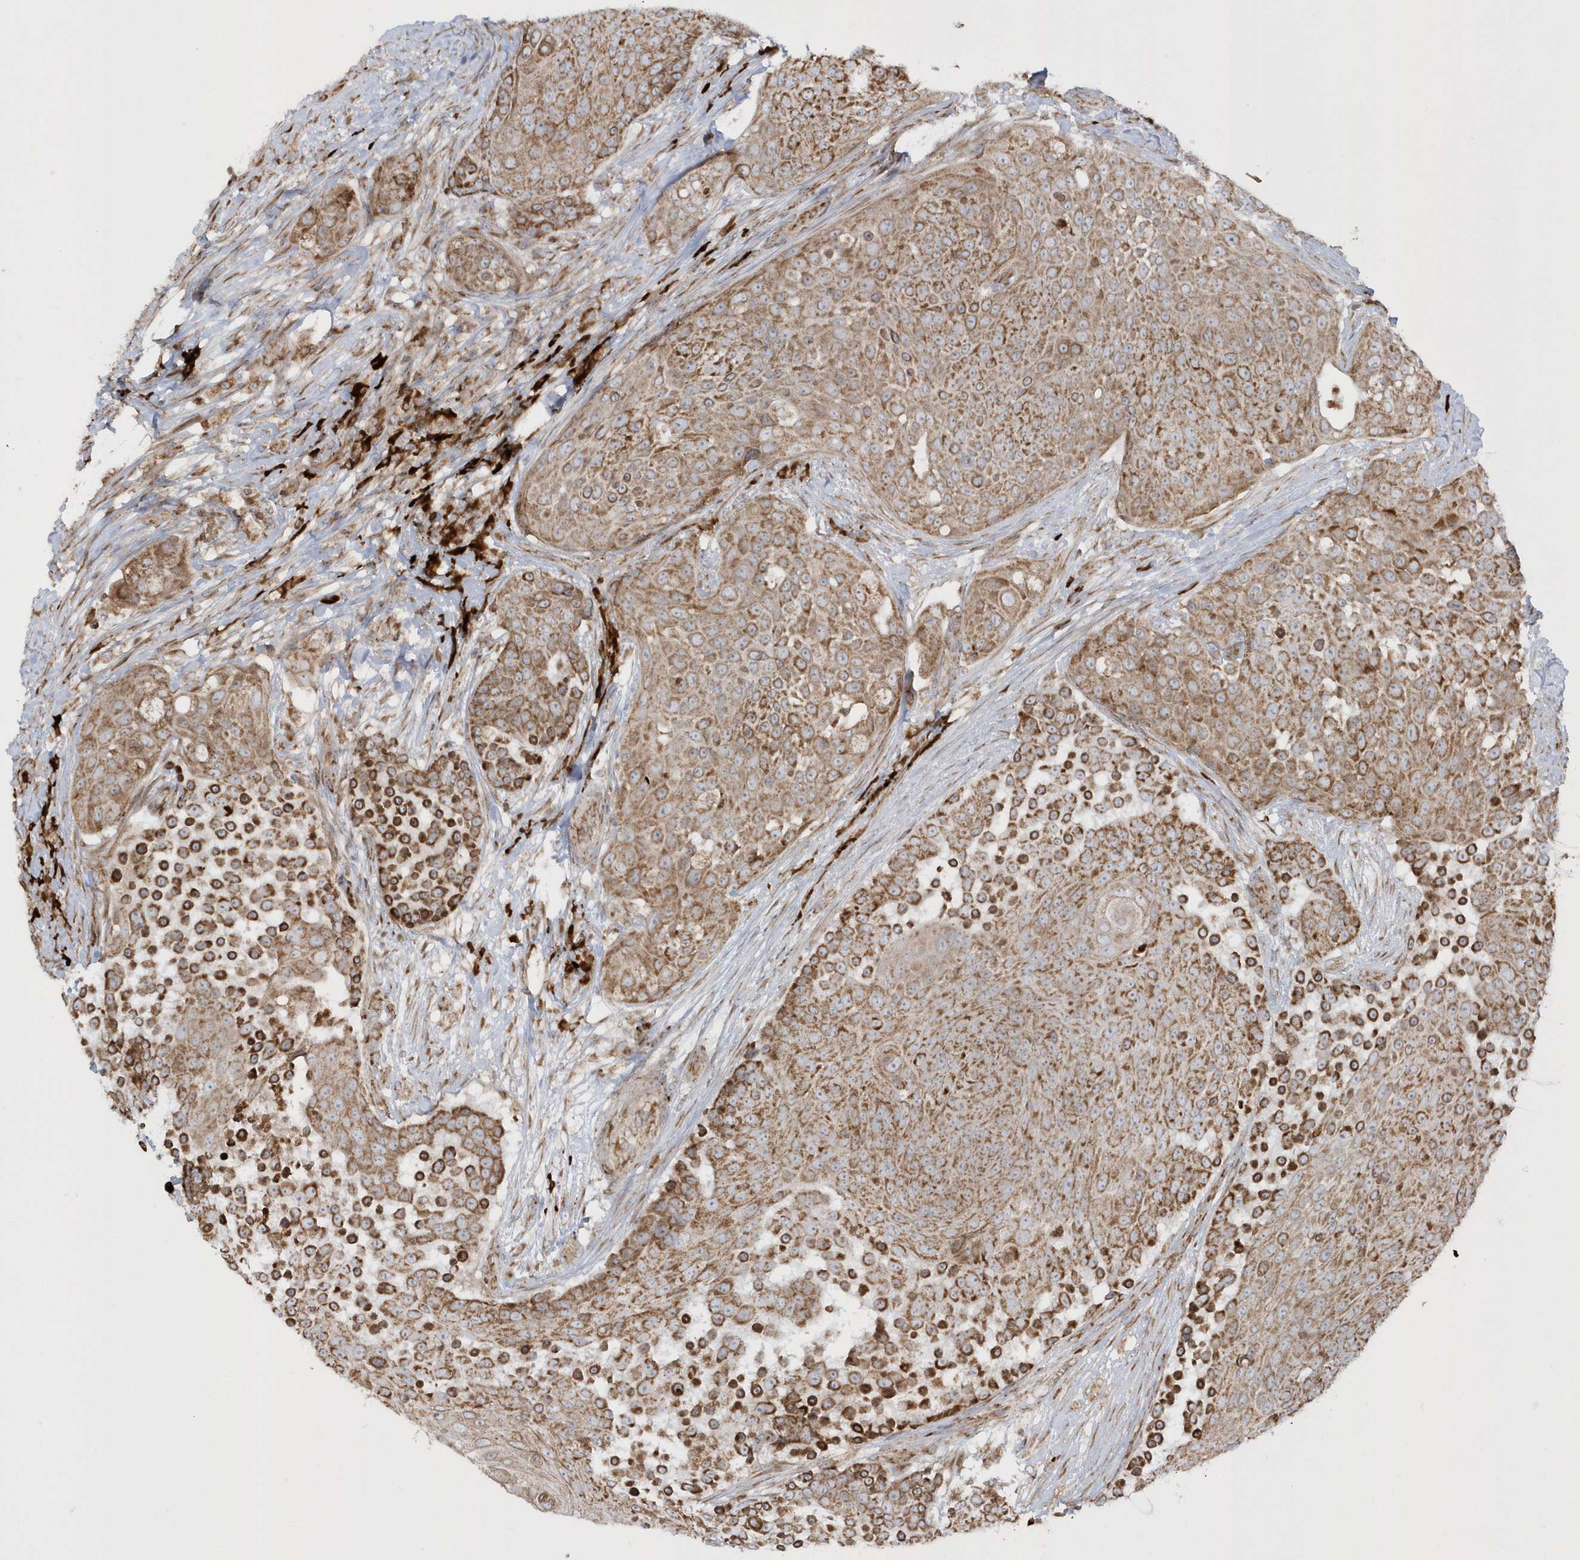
{"staining": {"intensity": "moderate", "quantity": ">75%", "location": "cytoplasmic/membranous"}, "tissue": "urothelial cancer", "cell_type": "Tumor cells", "image_type": "cancer", "snomed": [{"axis": "morphology", "description": "Urothelial carcinoma, High grade"}, {"axis": "topography", "description": "Urinary bladder"}], "caption": "Protein staining displays moderate cytoplasmic/membranous expression in approximately >75% of tumor cells in urothelial cancer.", "gene": "SH3BP2", "patient": {"sex": "female", "age": 63}}